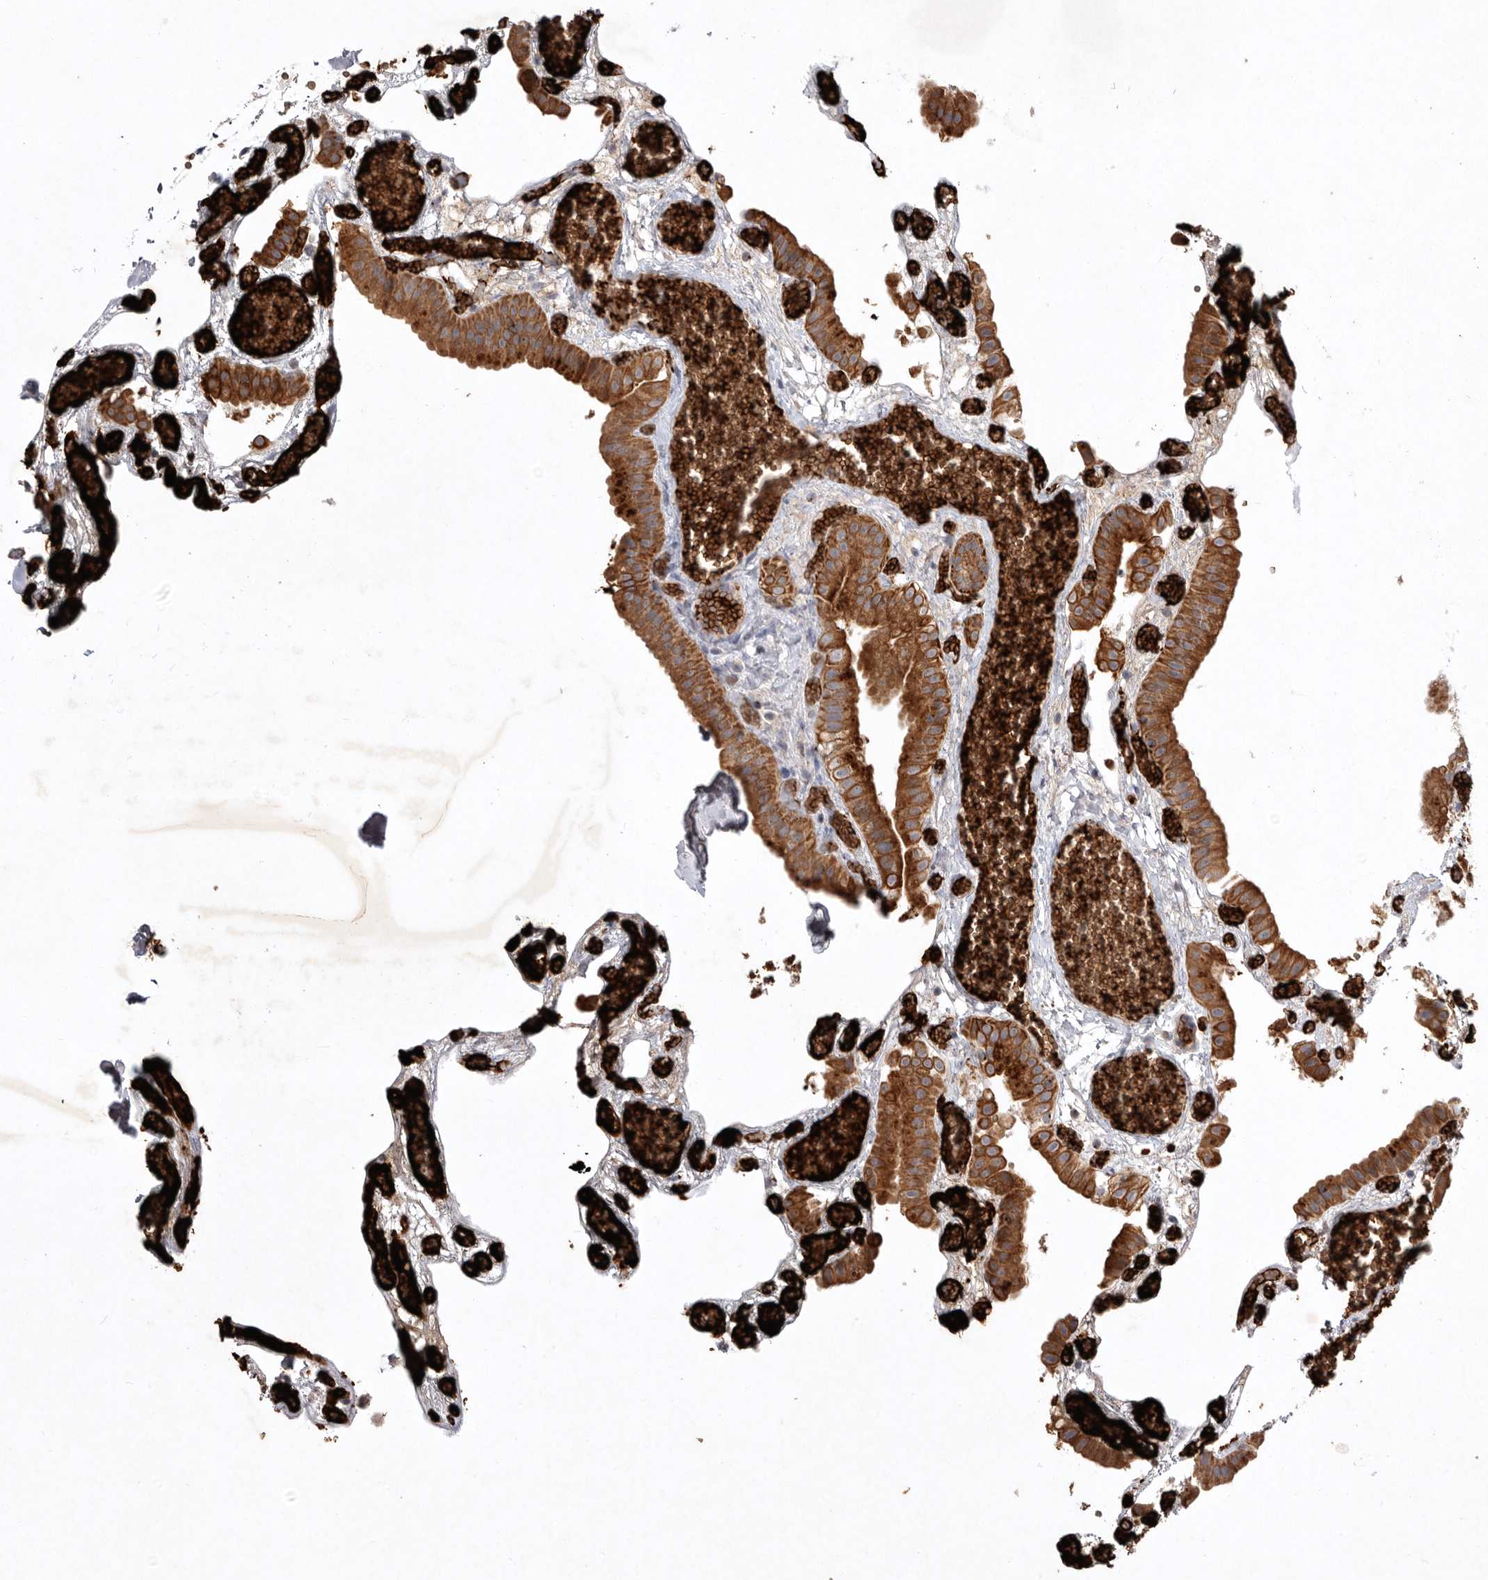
{"staining": {"intensity": "strong", "quantity": ">75%", "location": "cytoplasmic/membranous"}, "tissue": "gallbladder", "cell_type": "Glandular cells", "image_type": "normal", "snomed": [{"axis": "morphology", "description": "Normal tissue, NOS"}, {"axis": "topography", "description": "Gallbladder"}], "caption": "IHC micrograph of unremarkable gallbladder stained for a protein (brown), which reveals high levels of strong cytoplasmic/membranous staining in approximately >75% of glandular cells.", "gene": "TNFSF14", "patient": {"sex": "female", "age": 64}}